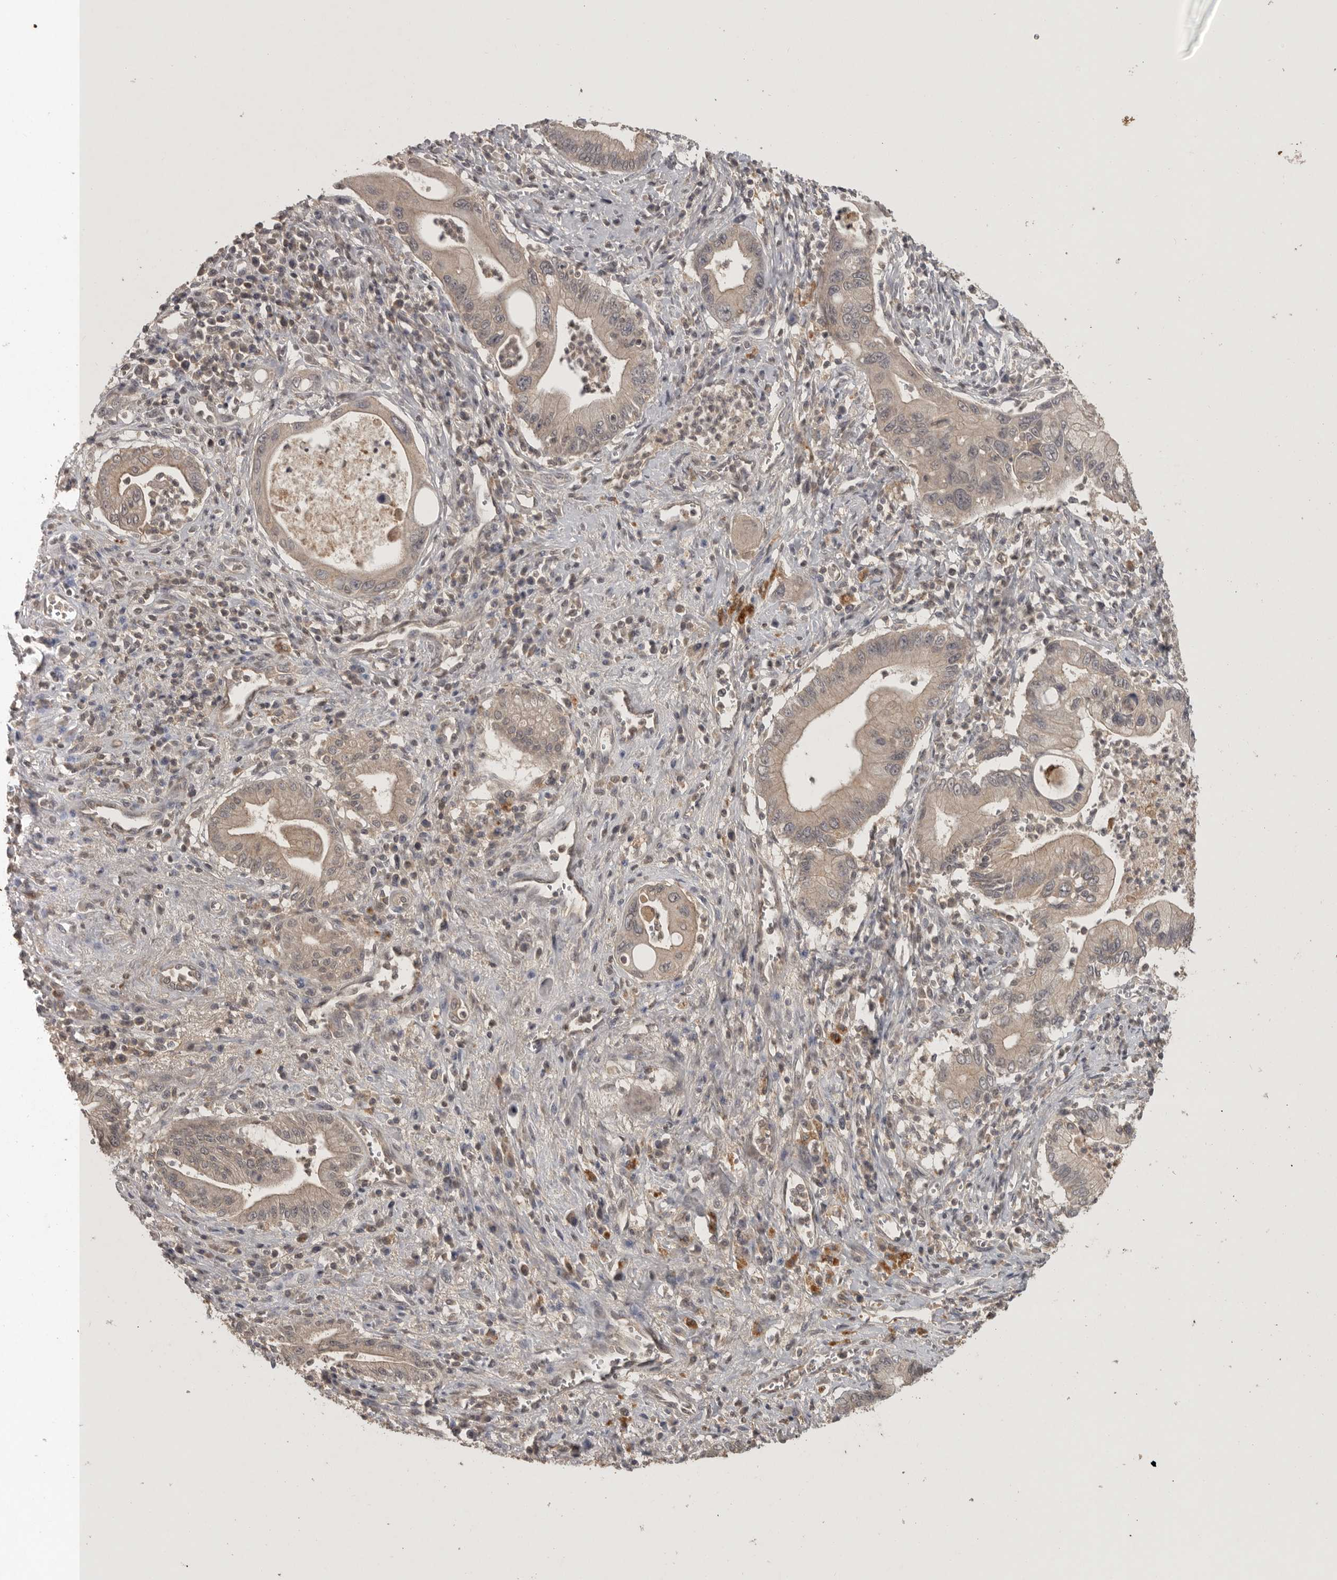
{"staining": {"intensity": "weak", "quantity": ">75%", "location": "cytoplasmic/membranous"}, "tissue": "pancreatic cancer", "cell_type": "Tumor cells", "image_type": "cancer", "snomed": [{"axis": "morphology", "description": "Adenocarcinoma, NOS"}, {"axis": "topography", "description": "Pancreas"}], "caption": "IHC micrograph of human adenocarcinoma (pancreatic) stained for a protein (brown), which displays low levels of weak cytoplasmic/membranous positivity in approximately >75% of tumor cells.", "gene": "ADAMTS4", "patient": {"sex": "male", "age": 78}}